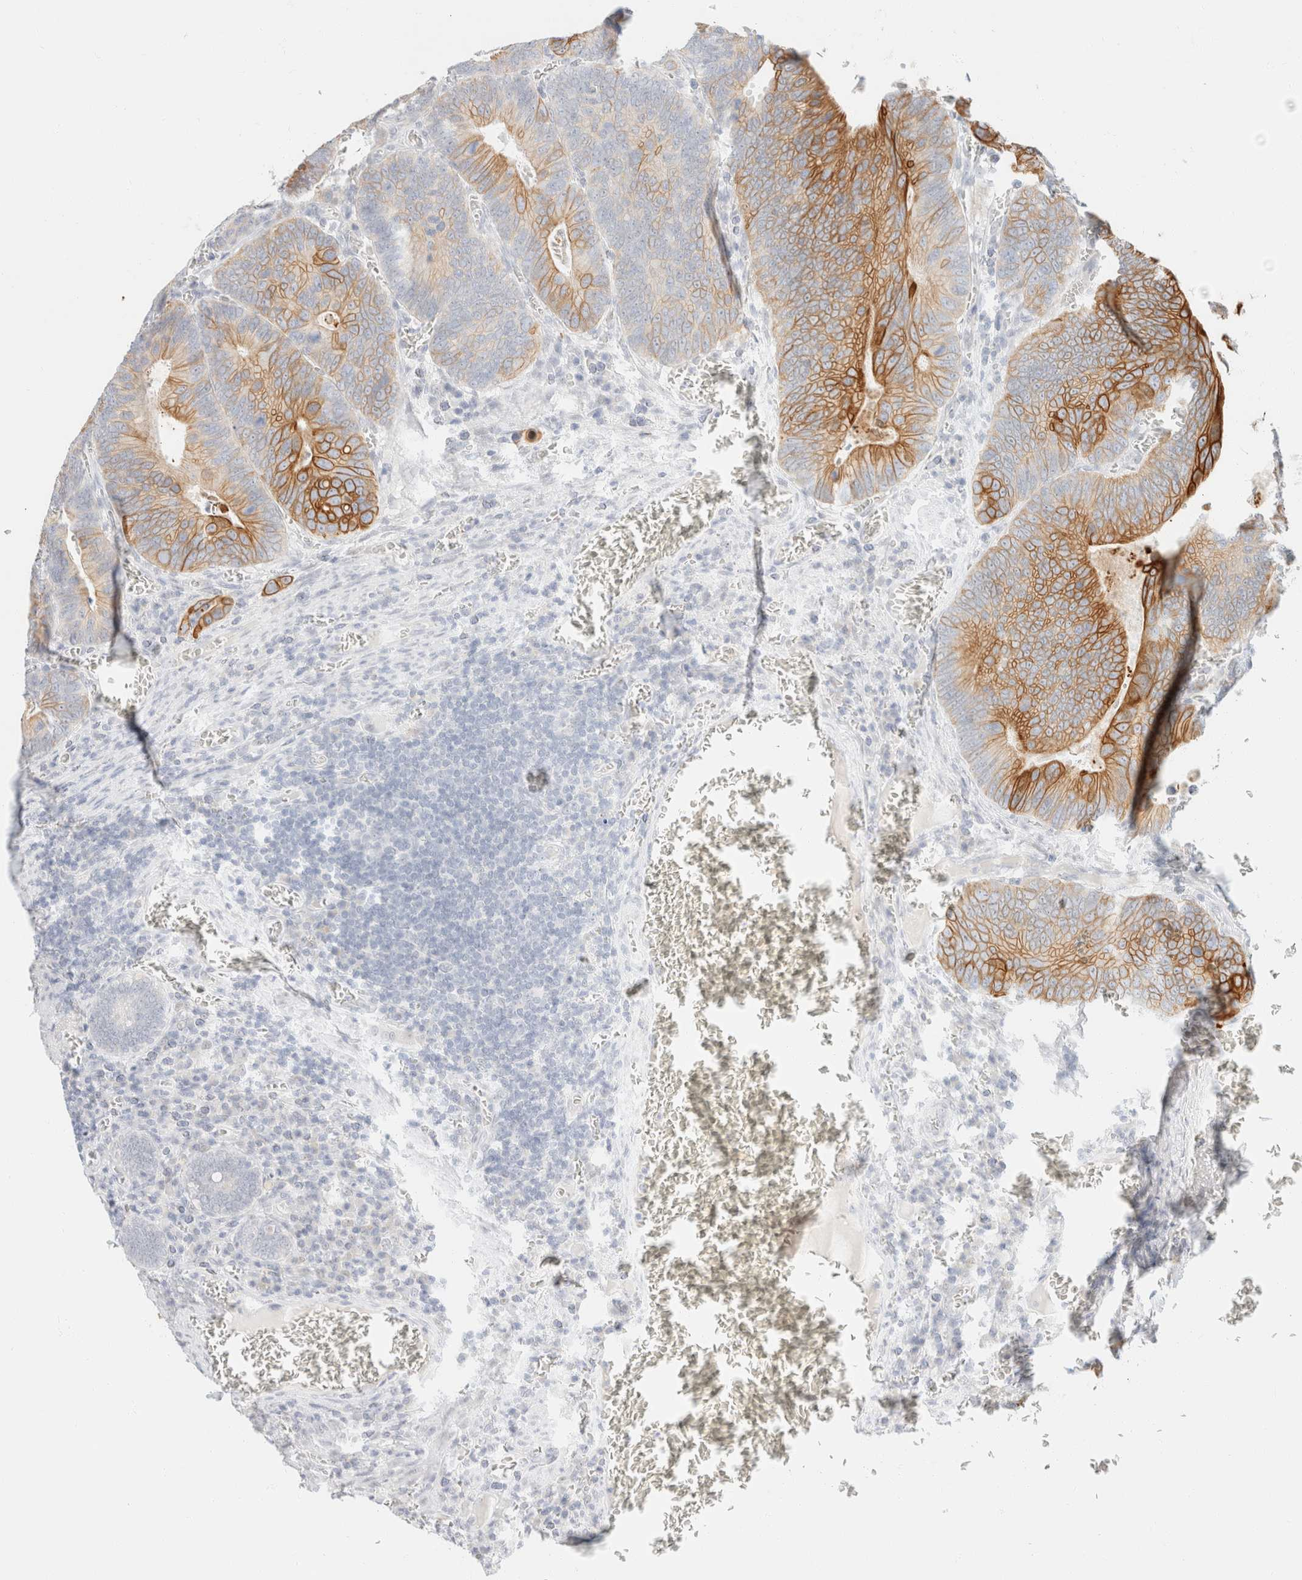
{"staining": {"intensity": "strong", "quantity": ">75%", "location": "cytoplasmic/membranous"}, "tissue": "colorectal cancer", "cell_type": "Tumor cells", "image_type": "cancer", "snomed": [{"axis": "morphology", "description": "Inflammation, NOS"}, {"axis": "morphology", "description": "Adenocarcinoma, NOS"}, {"axis": "topography", "description": "Colon"}], "caption": "DAB (3,3'-diaminobenzidine) immunohistochemical staining of human colorectal cancer (adenocarcinoma) shows strong cytoplasmic/membranous protein staining in about >75% of tumor cells.", "gene": "KRT20", "patient": {"sex": "male", "age": 72}}